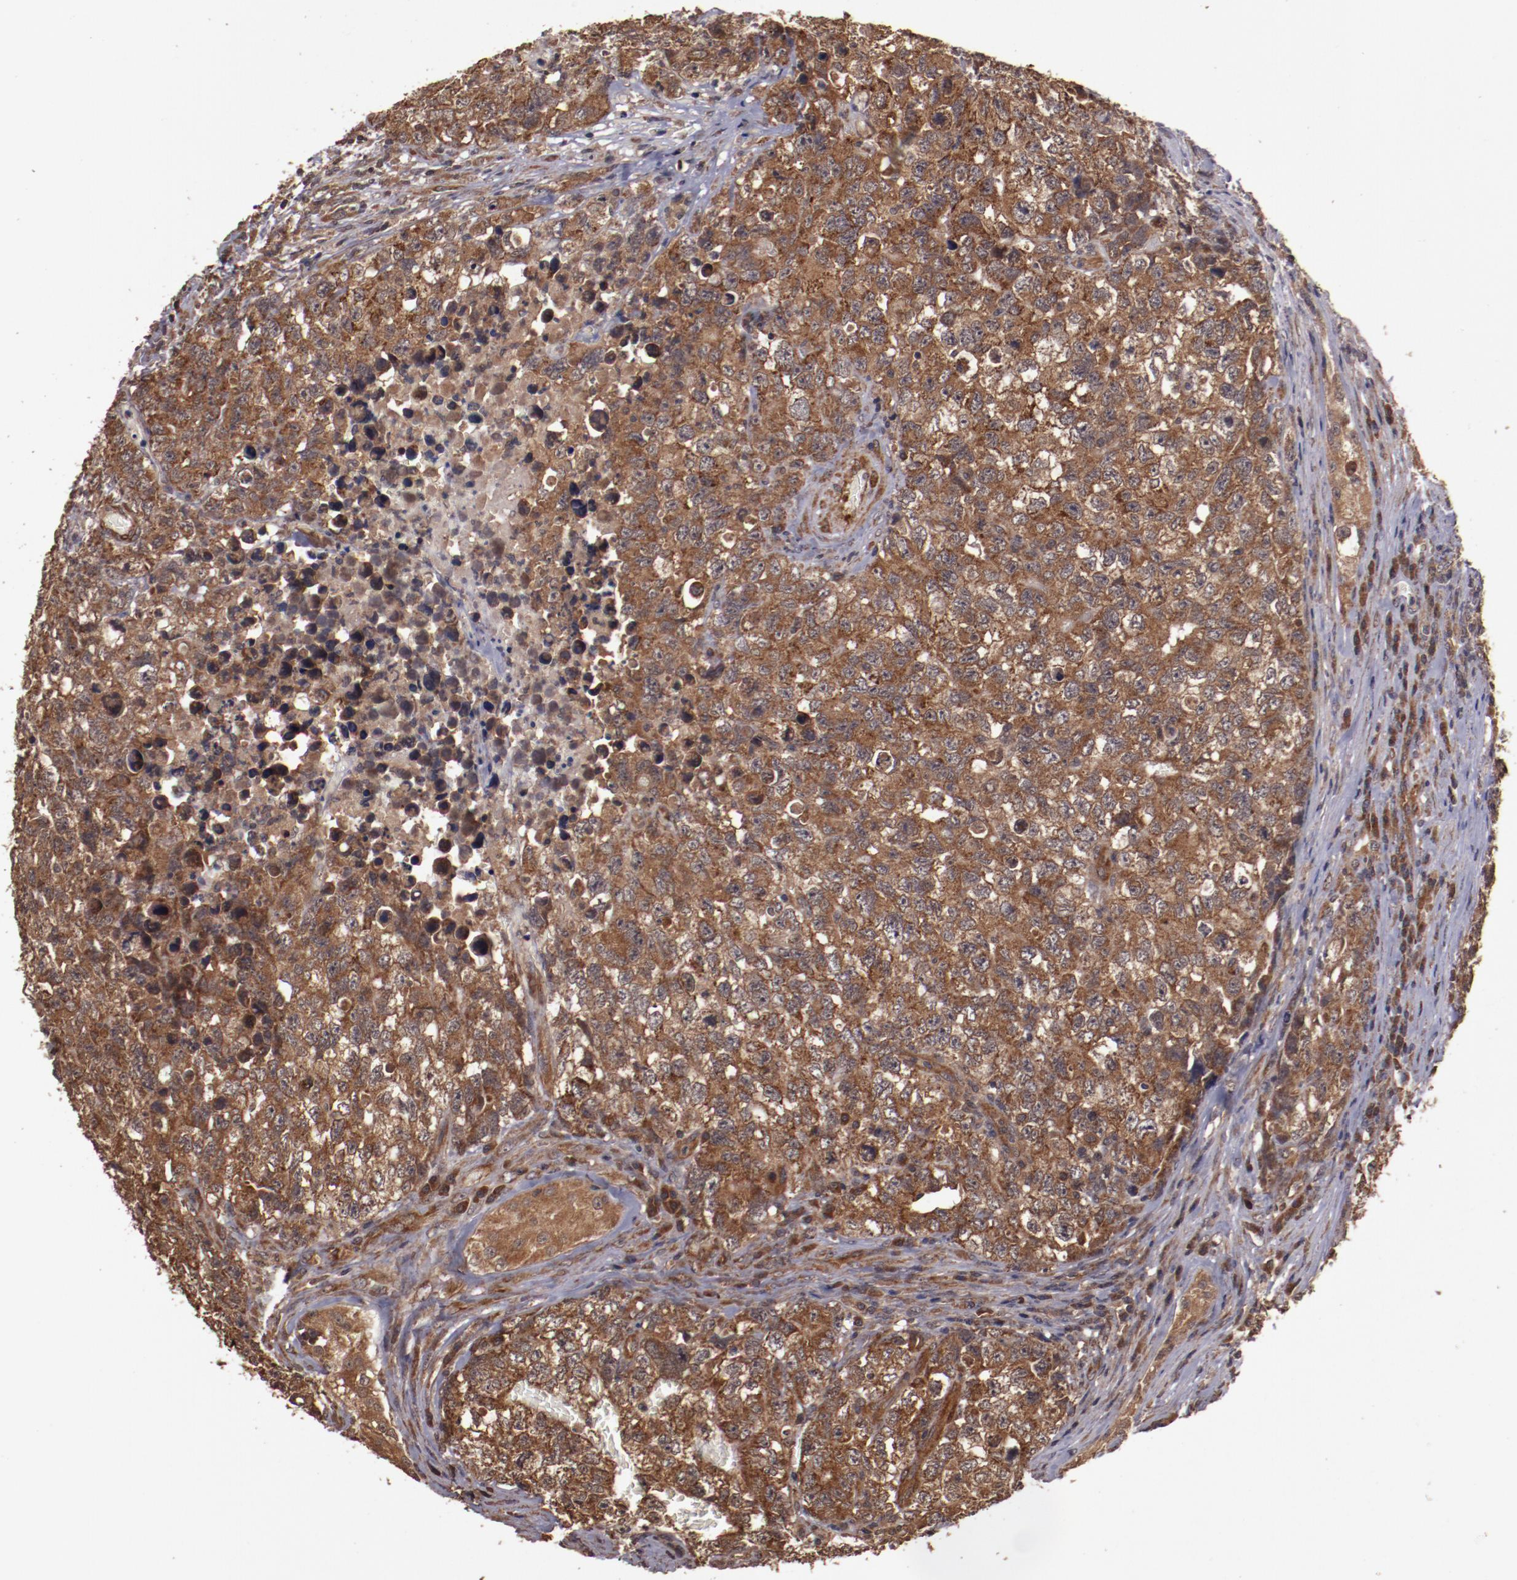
{"staining": {"intensity": "strong", "quantity": ">75%", "location": "cytoplasmic/membranous"}, "tissue": "testis cancer", "cell_type": "Tumor cells", "image_type": "cancer", "snomed": [{"axis": "morphology", "description": "Carcinoma, Embryonal, NOS"}, {"axis": "topography", "description": "Testis"}], "caption": "A photomicrograph of testis cancer stained for a protein displays strong cytoplasmic/membranous brown staining in tumor cells.", "gene": "TXNDC16", "patient": {"sex": "male", "age": 31}}